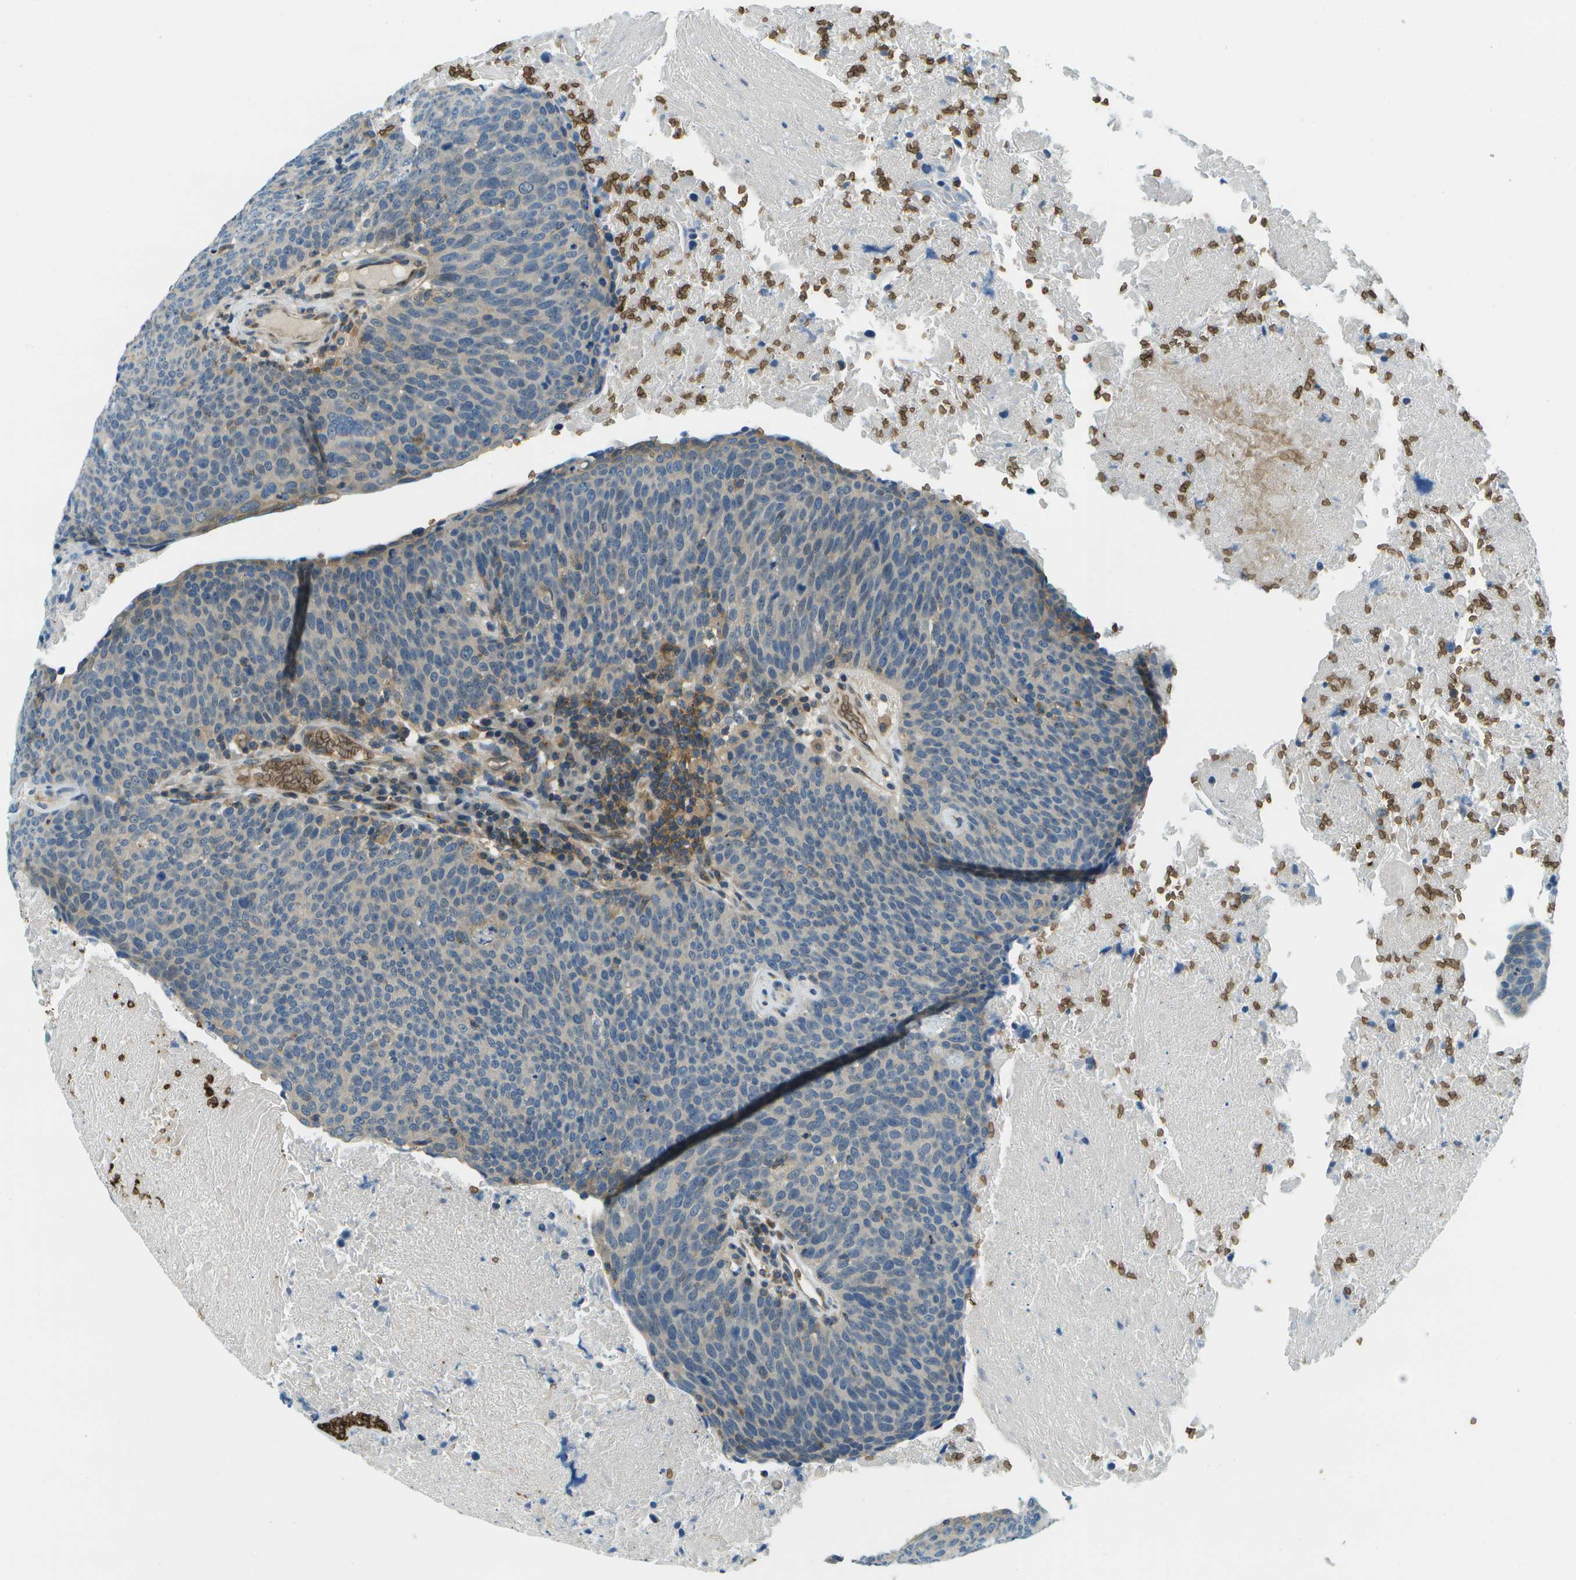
{"staining": {"intensity": "negative", "quantity": "none", "location": "none"}, "tissue": "head and neck cancer", "cell_type": "Tumor cells", "image_type": "cancer", "snomed": [{"axis": "morphology", "description": "Squamous cell carcinoma, NOS"}, {"axis": "morphology", "description": "Squamous cell carcinoma, metastatic, NOS"}, {"axis": "topography", "description": "Lymph node"}, {"axis": "topography", "description": "Head-Neck"}], "caption": "Protein analysis of metastatic squamous cell carcinoma (head and neck) exhibits no significant staining in tumor cells.", "gene": "CTIF", "patient": {"sex": "male", "age": 62}}